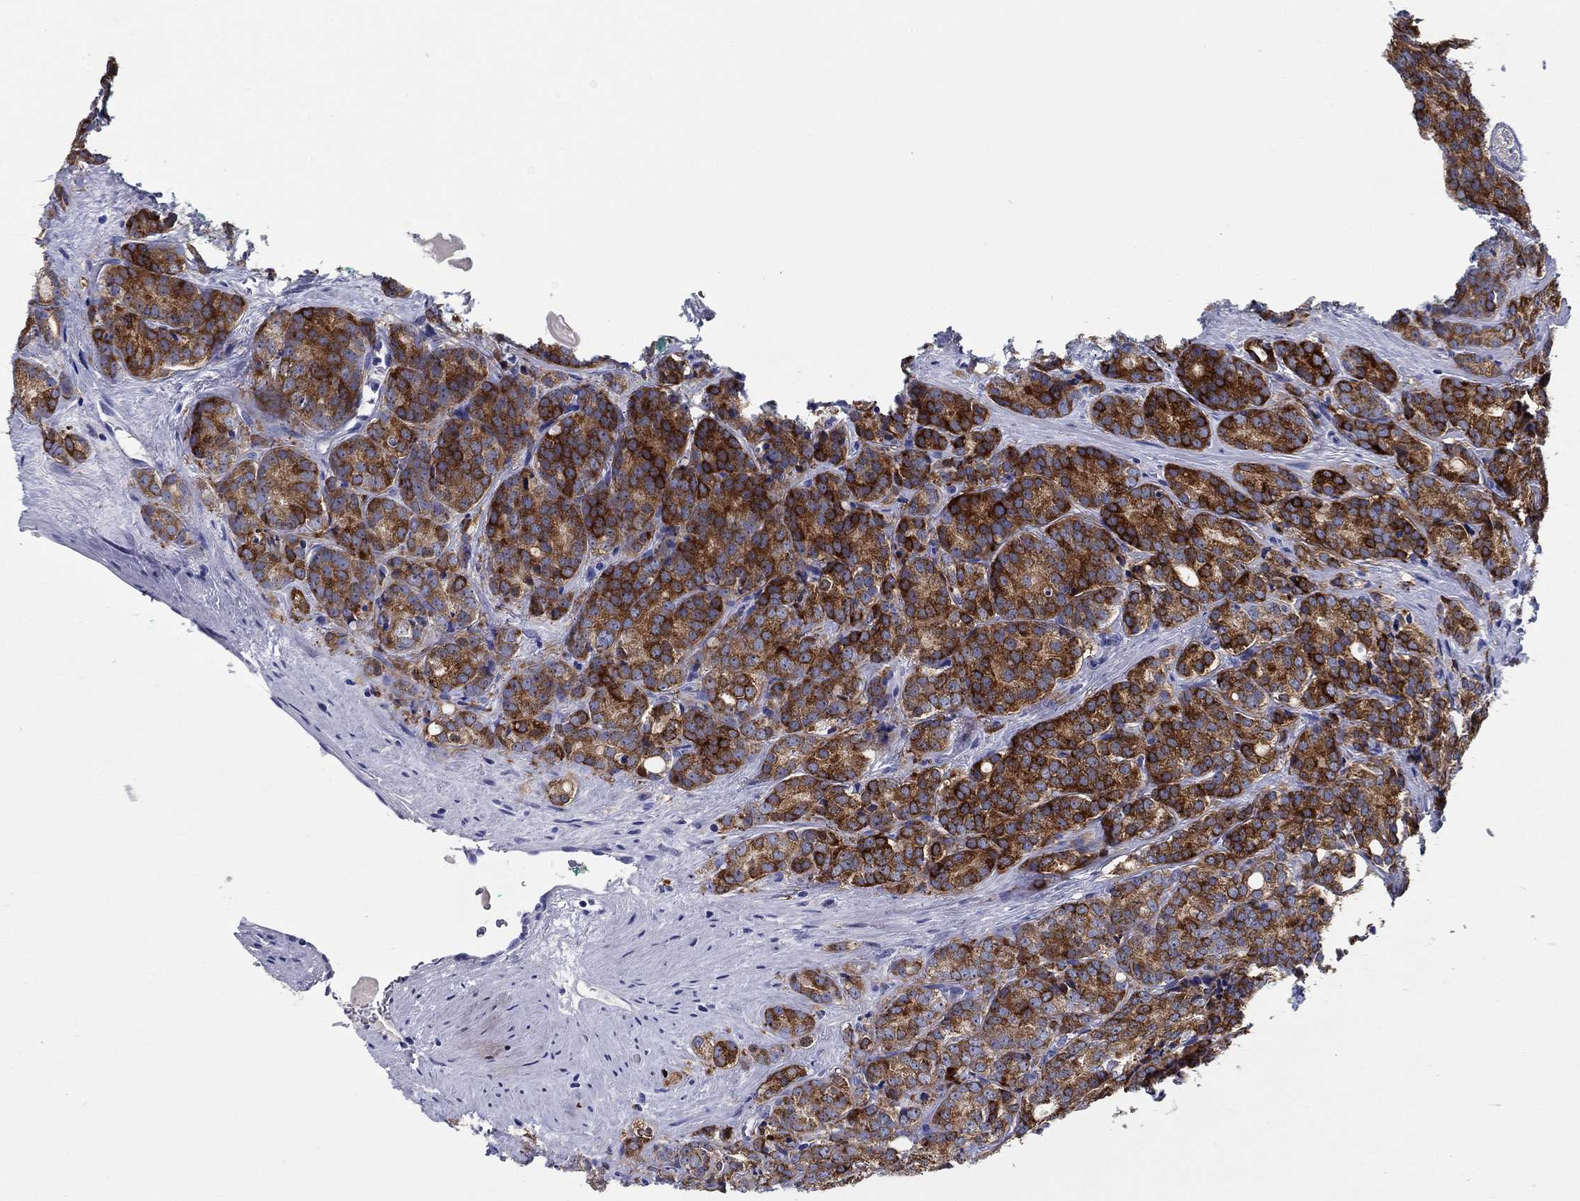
{"staining": {"intensity": "strong", "quantity": ">75%", "location": "cytoplasmic/membranous"}, "tissue": "prostate cancer", "cell_type": "Tumor cells", "image_type": "cancer", "snomed": [{"axis": "morphology", "description": "Adenocarcinoma, NOS"}, {"axis": "topography", "description": "Prostate"}], "caption": "Immunohistochemistry of human prostate cancer demonstrates high levels of strong cytoplasmic/membranous staining in approximately >75% of tumor cells.", "gene": "RAP1GAP", "patient": {"sex": "male", "age": 71}}